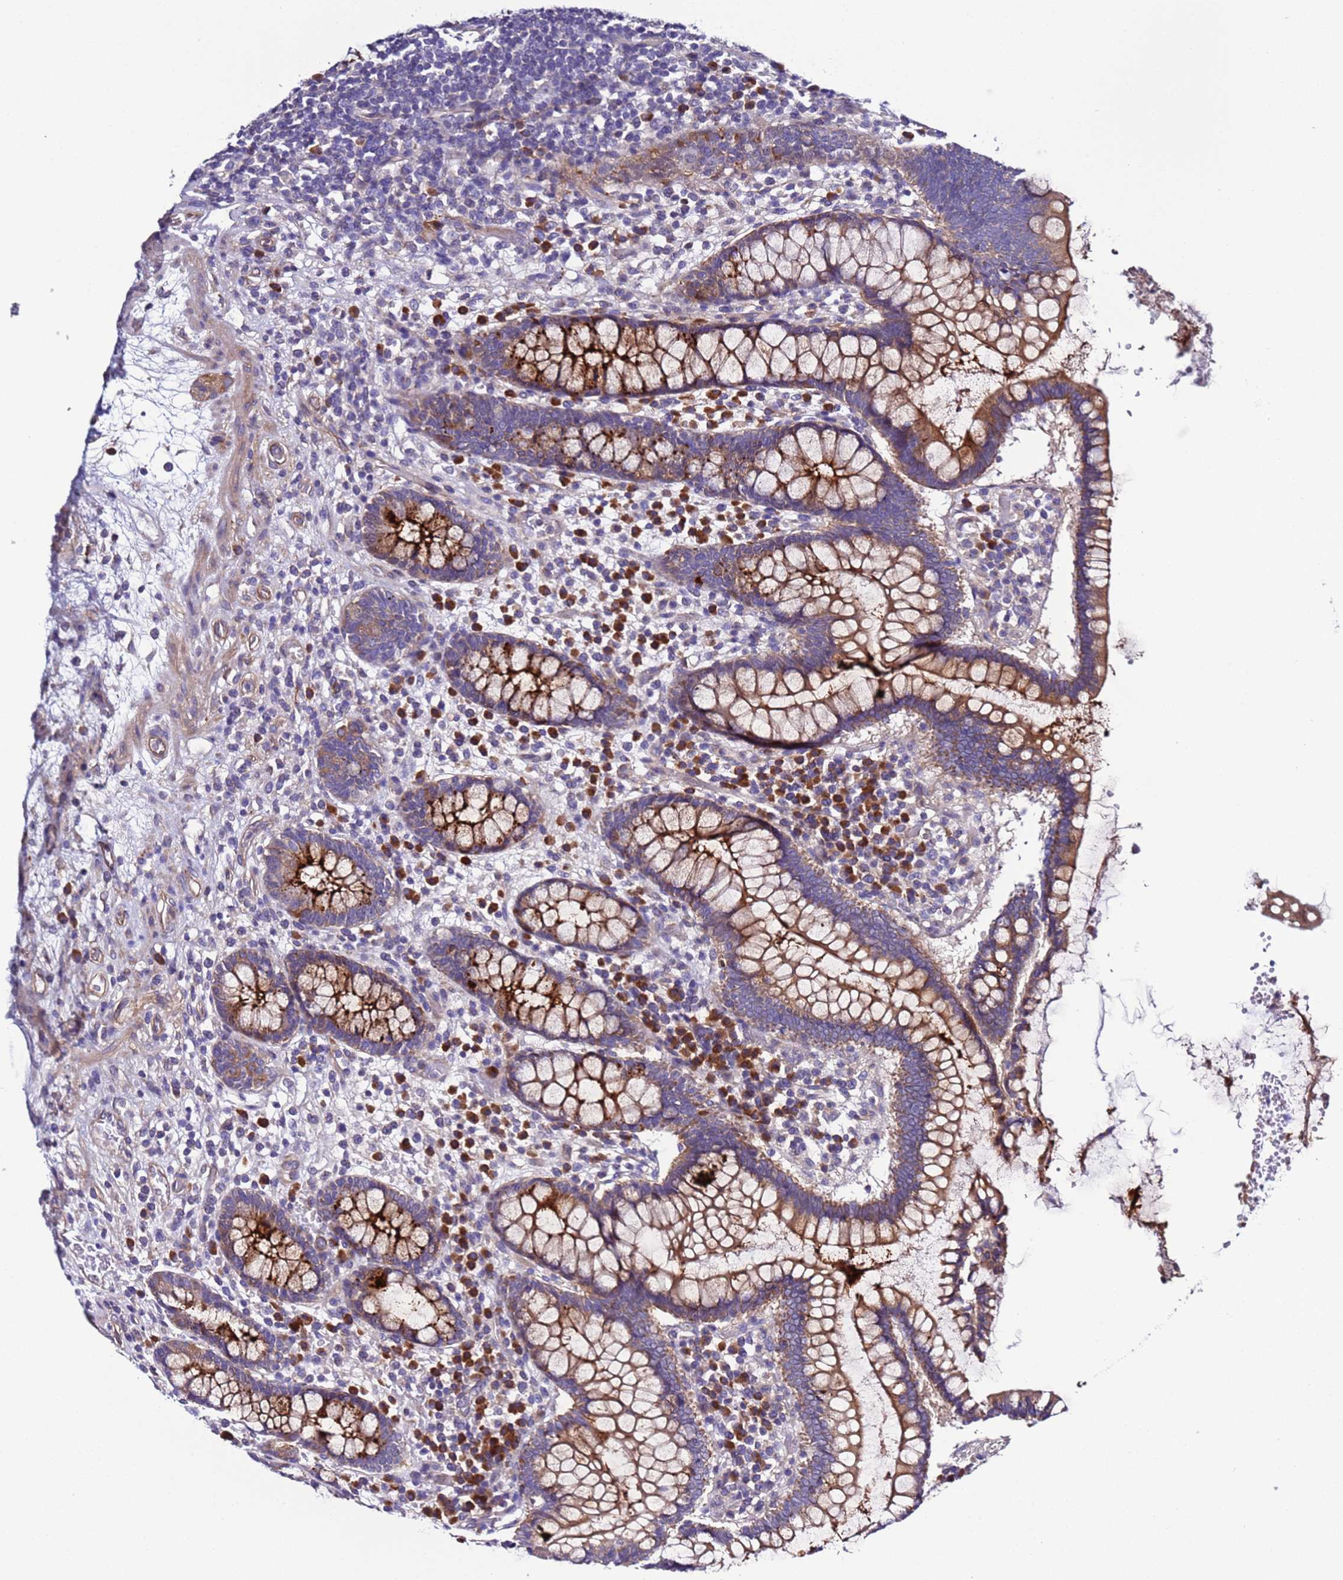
{"staining": {"intensity": "weak", "quantity": ">75%", "location": "cytoplasmic/membranous"}, "tissue": "colon", "cell_type": "Endothelial cells", "image_type": "normal", "snomed": [{"axis": "morphology", "description": "Normal tissue, NOS"}, {"axis": "topography", "description": "Colon"}], "caption": "This histopathology image demonstrates IHC staining of unremarkable human colon, with low weak cytoplasmic/membranous positivity in approximately >75% of endothelial cells.", "gene": "SPCS1", "patient": {"sex": "female", "age": 79}}